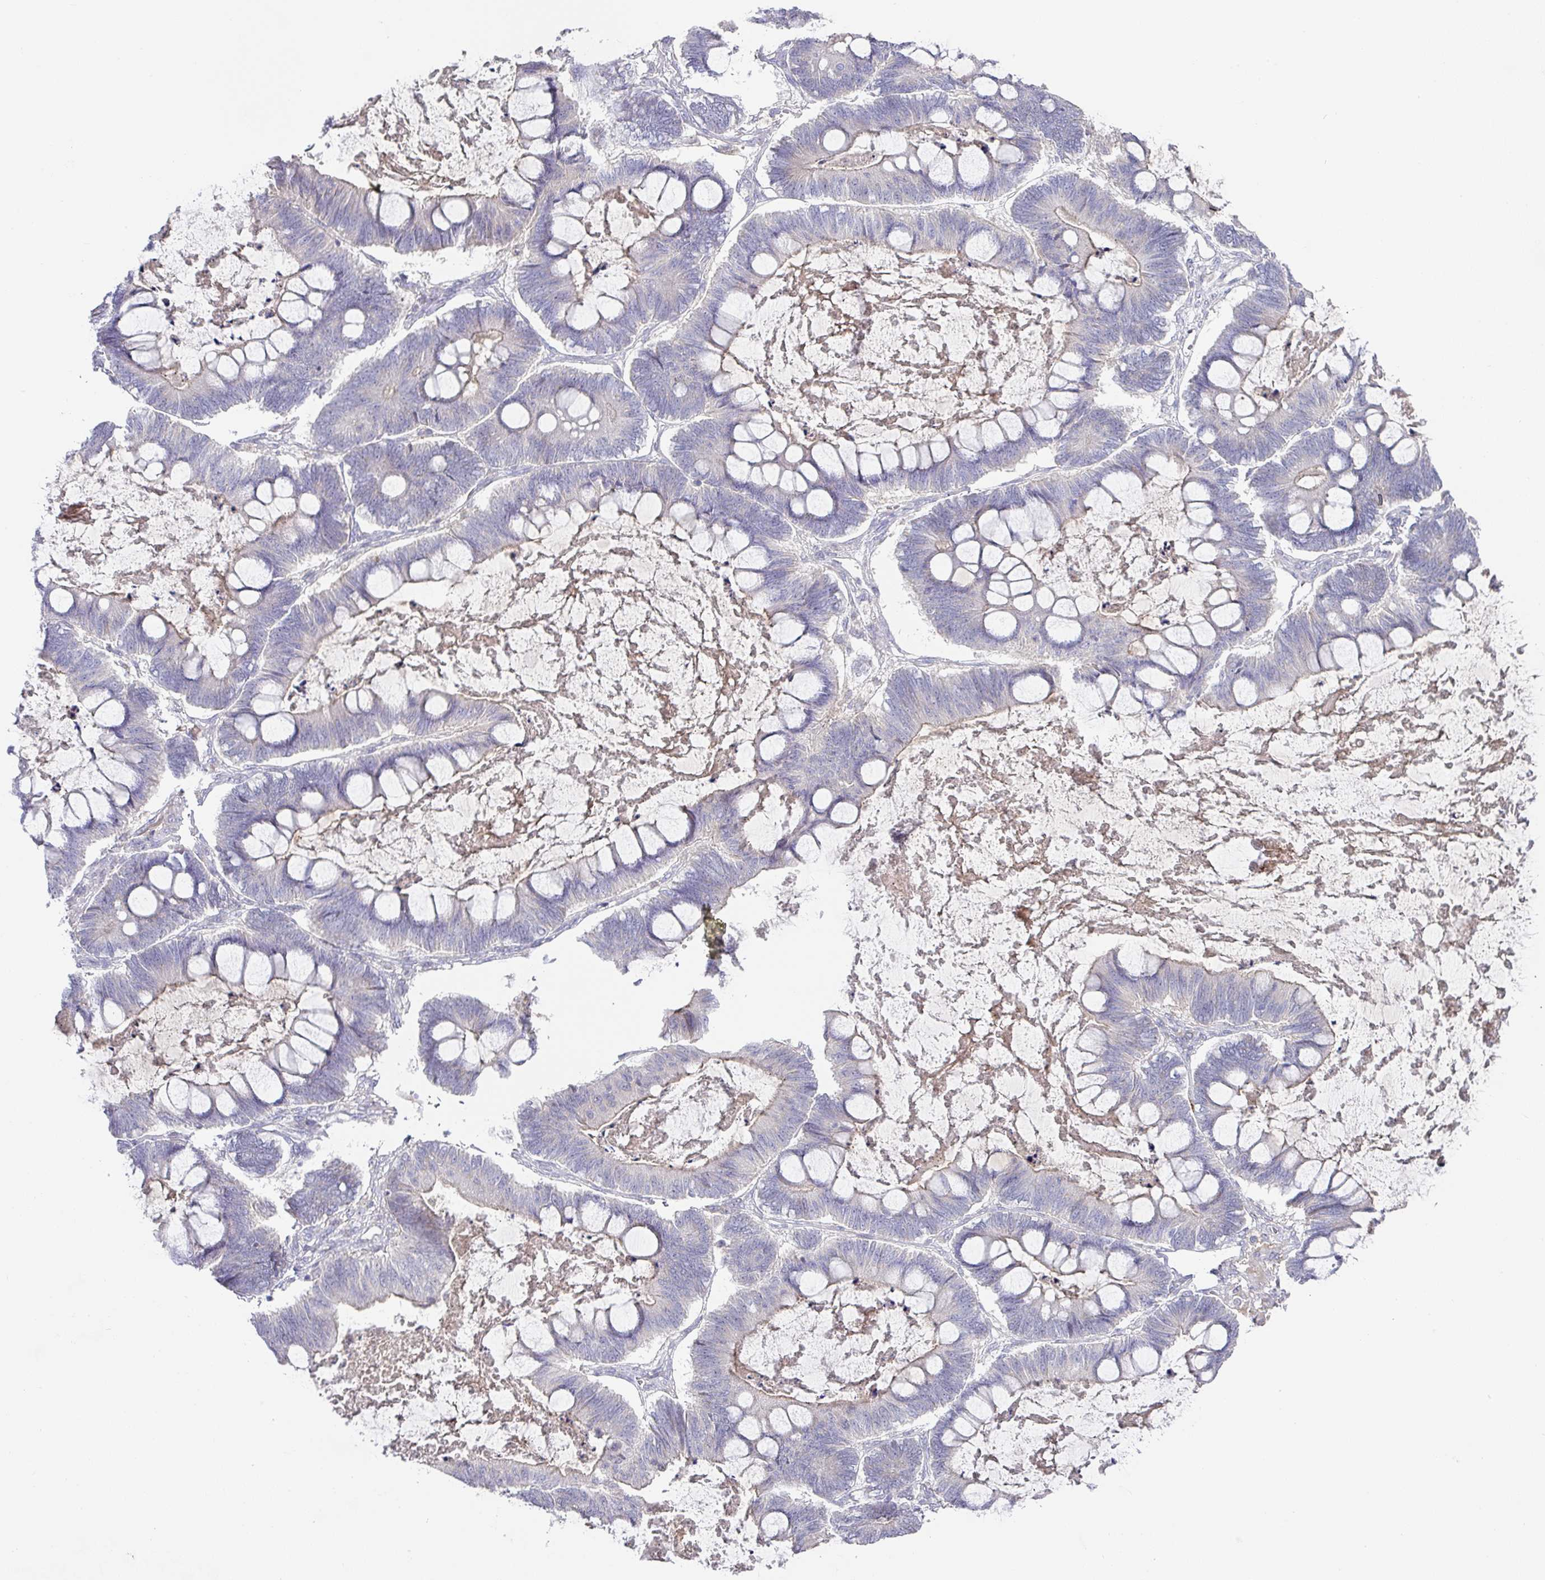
{"staining": {"intensity": "negative", "quantity": "none", "location": "none"}, "tissue": "ovarian cancer", "cell_type": "Tumor cells", "image_type": "cancer", "snomed": [{"axis": "morphology", "description": "Cystadenocarcinoma, mucinous, NOS"}, {"axis": "topography", "description": "Ovary"}], "caption": "The image demonstrates no staining of tumor cells in ovarian mucinous cystadenocarcinoma.", "gene": "TARM1", "patient": {"sex": "female", "age": 61}}